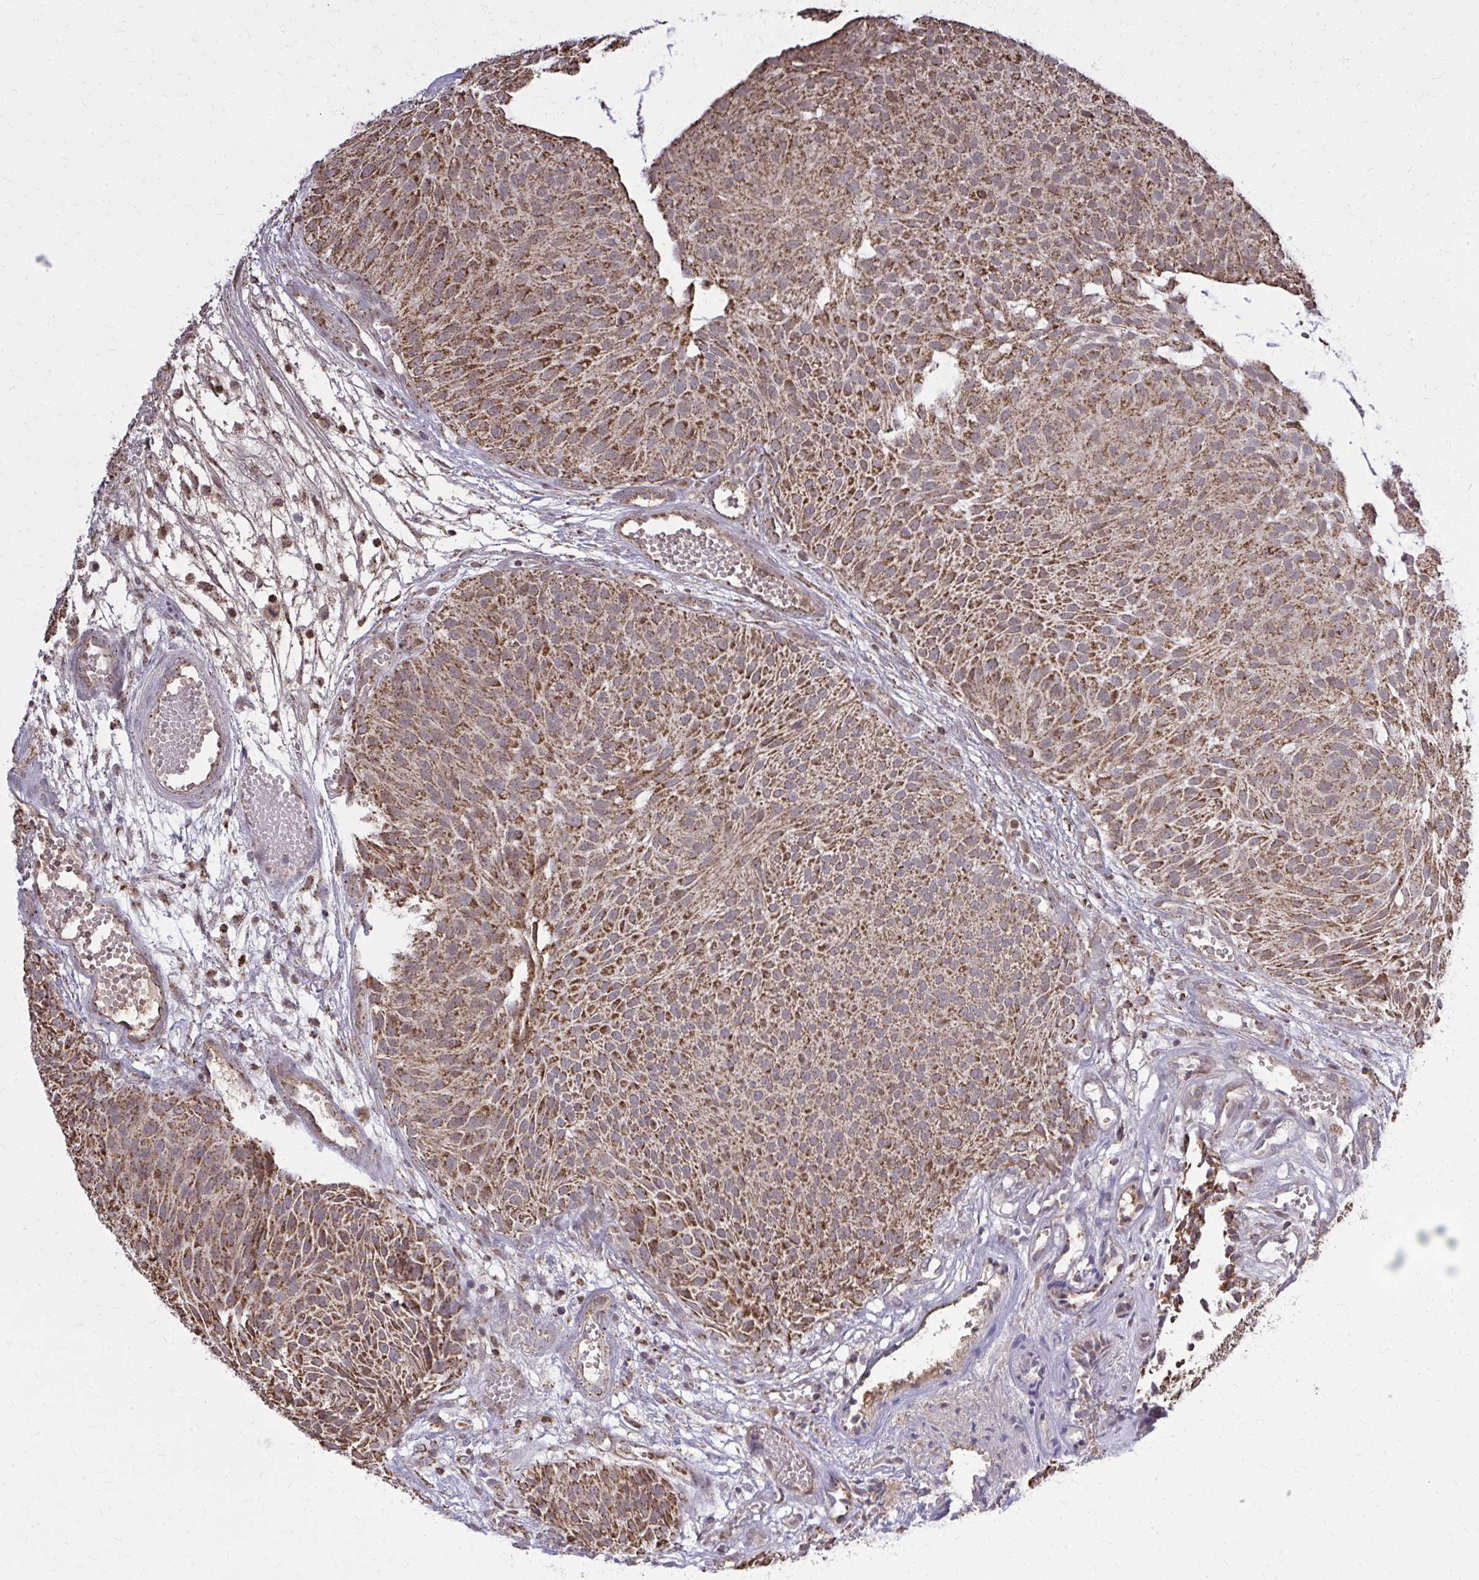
{"staining": {"intensity": "strong", "quantity": ">75%", "location": "cytoplasmic/membranous"}, "tissue": "urothelial cancer", "cell_type": "Tumor cells", "image_type": "cancer", "snomed": [{"axis": "morphology", "description": "Urothelial carcinoma, NOS"}, {"axis": "topography", "description": "Urinary bladder"}], "caption": "This photomicrograph shows IHC staining of human transitional cell carcinoma, with high strong cytoplasmic/membranous expression in approximately >75% of tumor cells.", "gene": "ZNF362", "patient": {"sex": "male", "age": 84}}